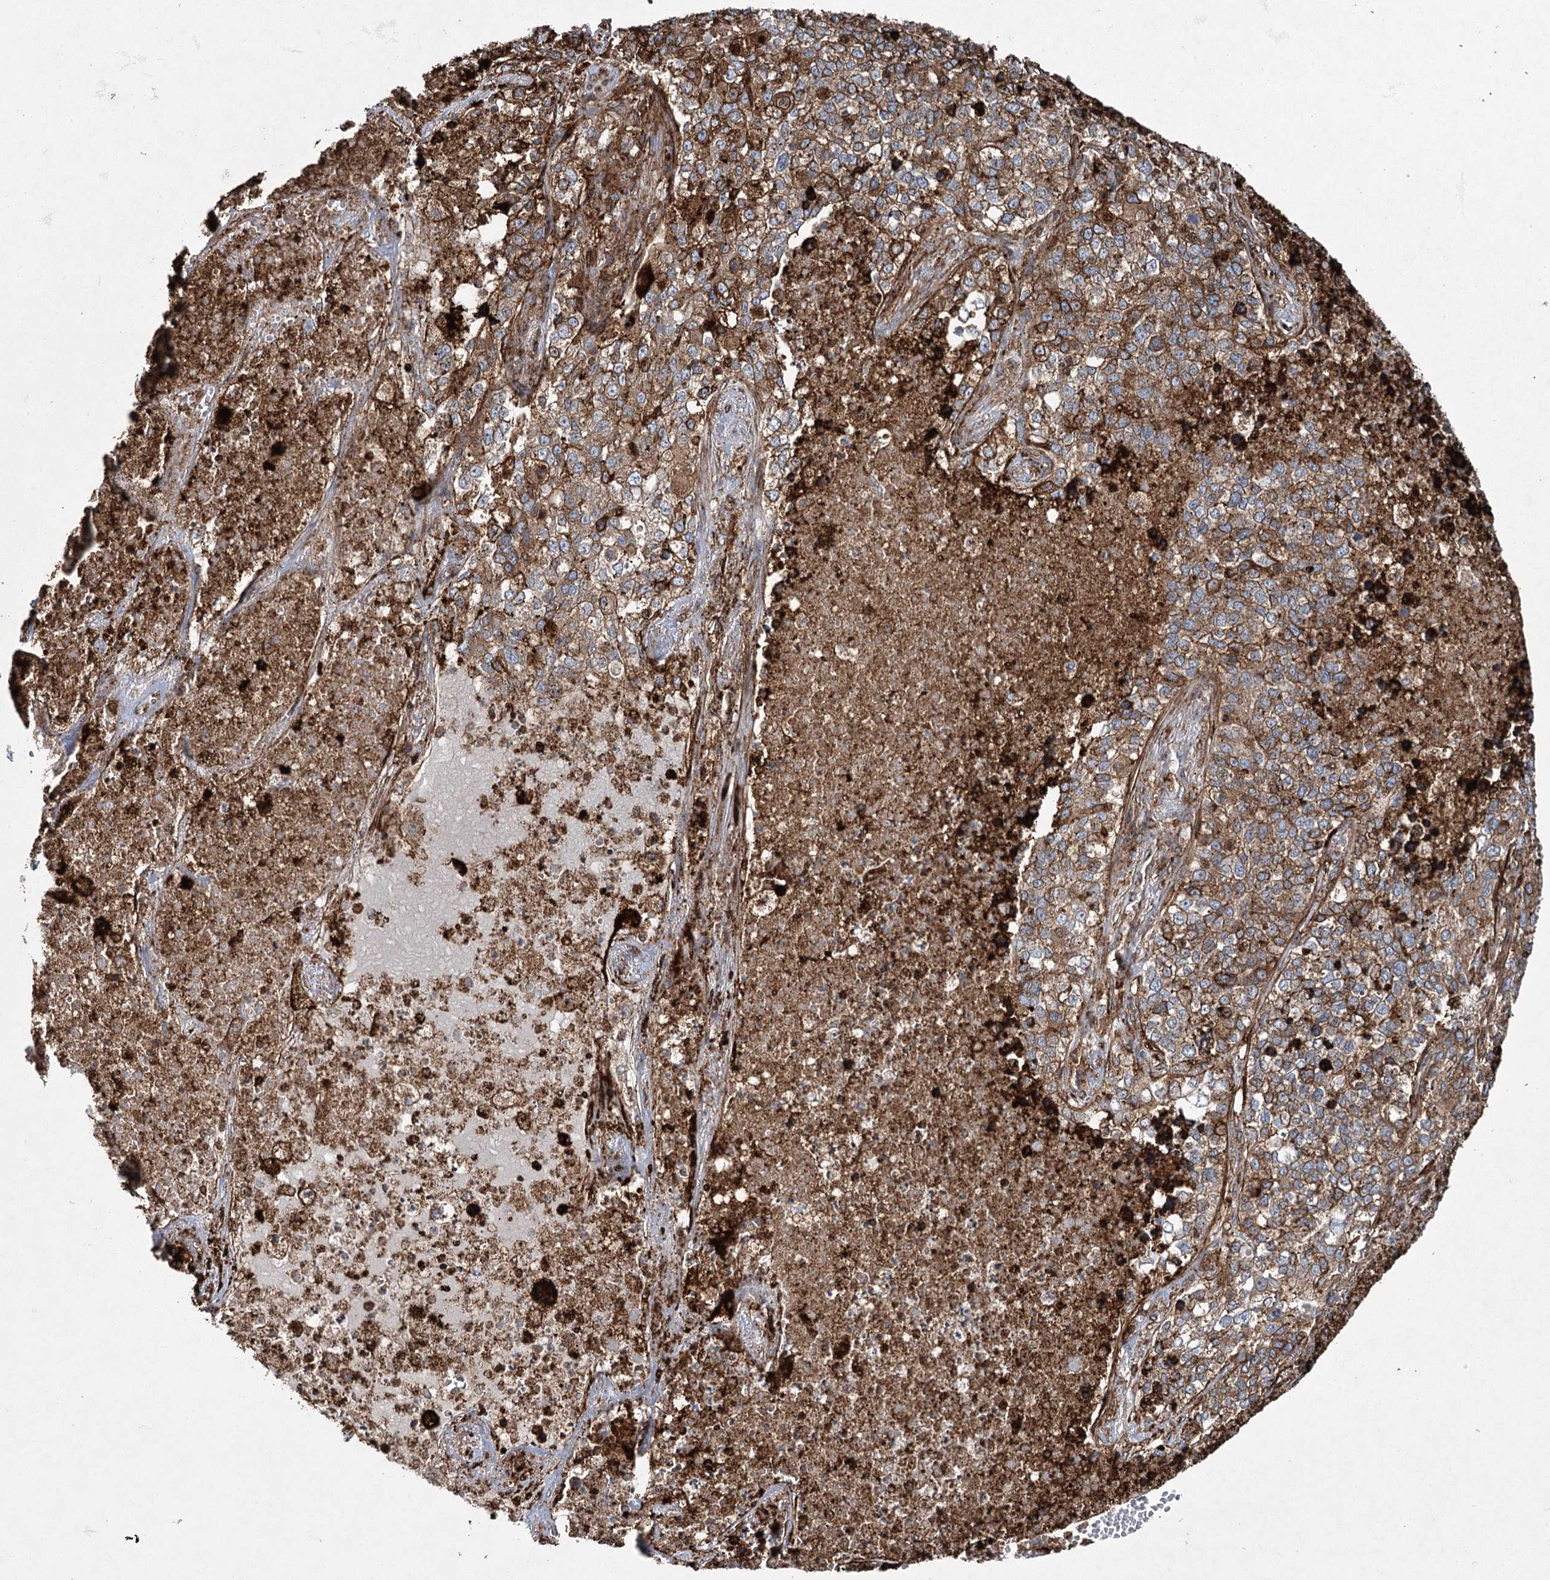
{"staining": {"intensity": "moderate", "quantity": ">75%", "location": "cytoplasmic/membranous"}, "tissue": "lung cancer", "cell_type": "Tumor cells", "image_type": "cancer", "snomed": [{"axis": "morphology", "description": "Adenocarcinoma, NOS"}, {"axis": "topography", "description": "Lung"}], "caption": "Immunohistochemical staining of human lung cancer exhibits medium levels of moderate cytoplasmic/membranous staining in approximately >75% of tumor cells.", "gene": "DCUN1D4", "patient": {"sex": "male", "age": 49}}